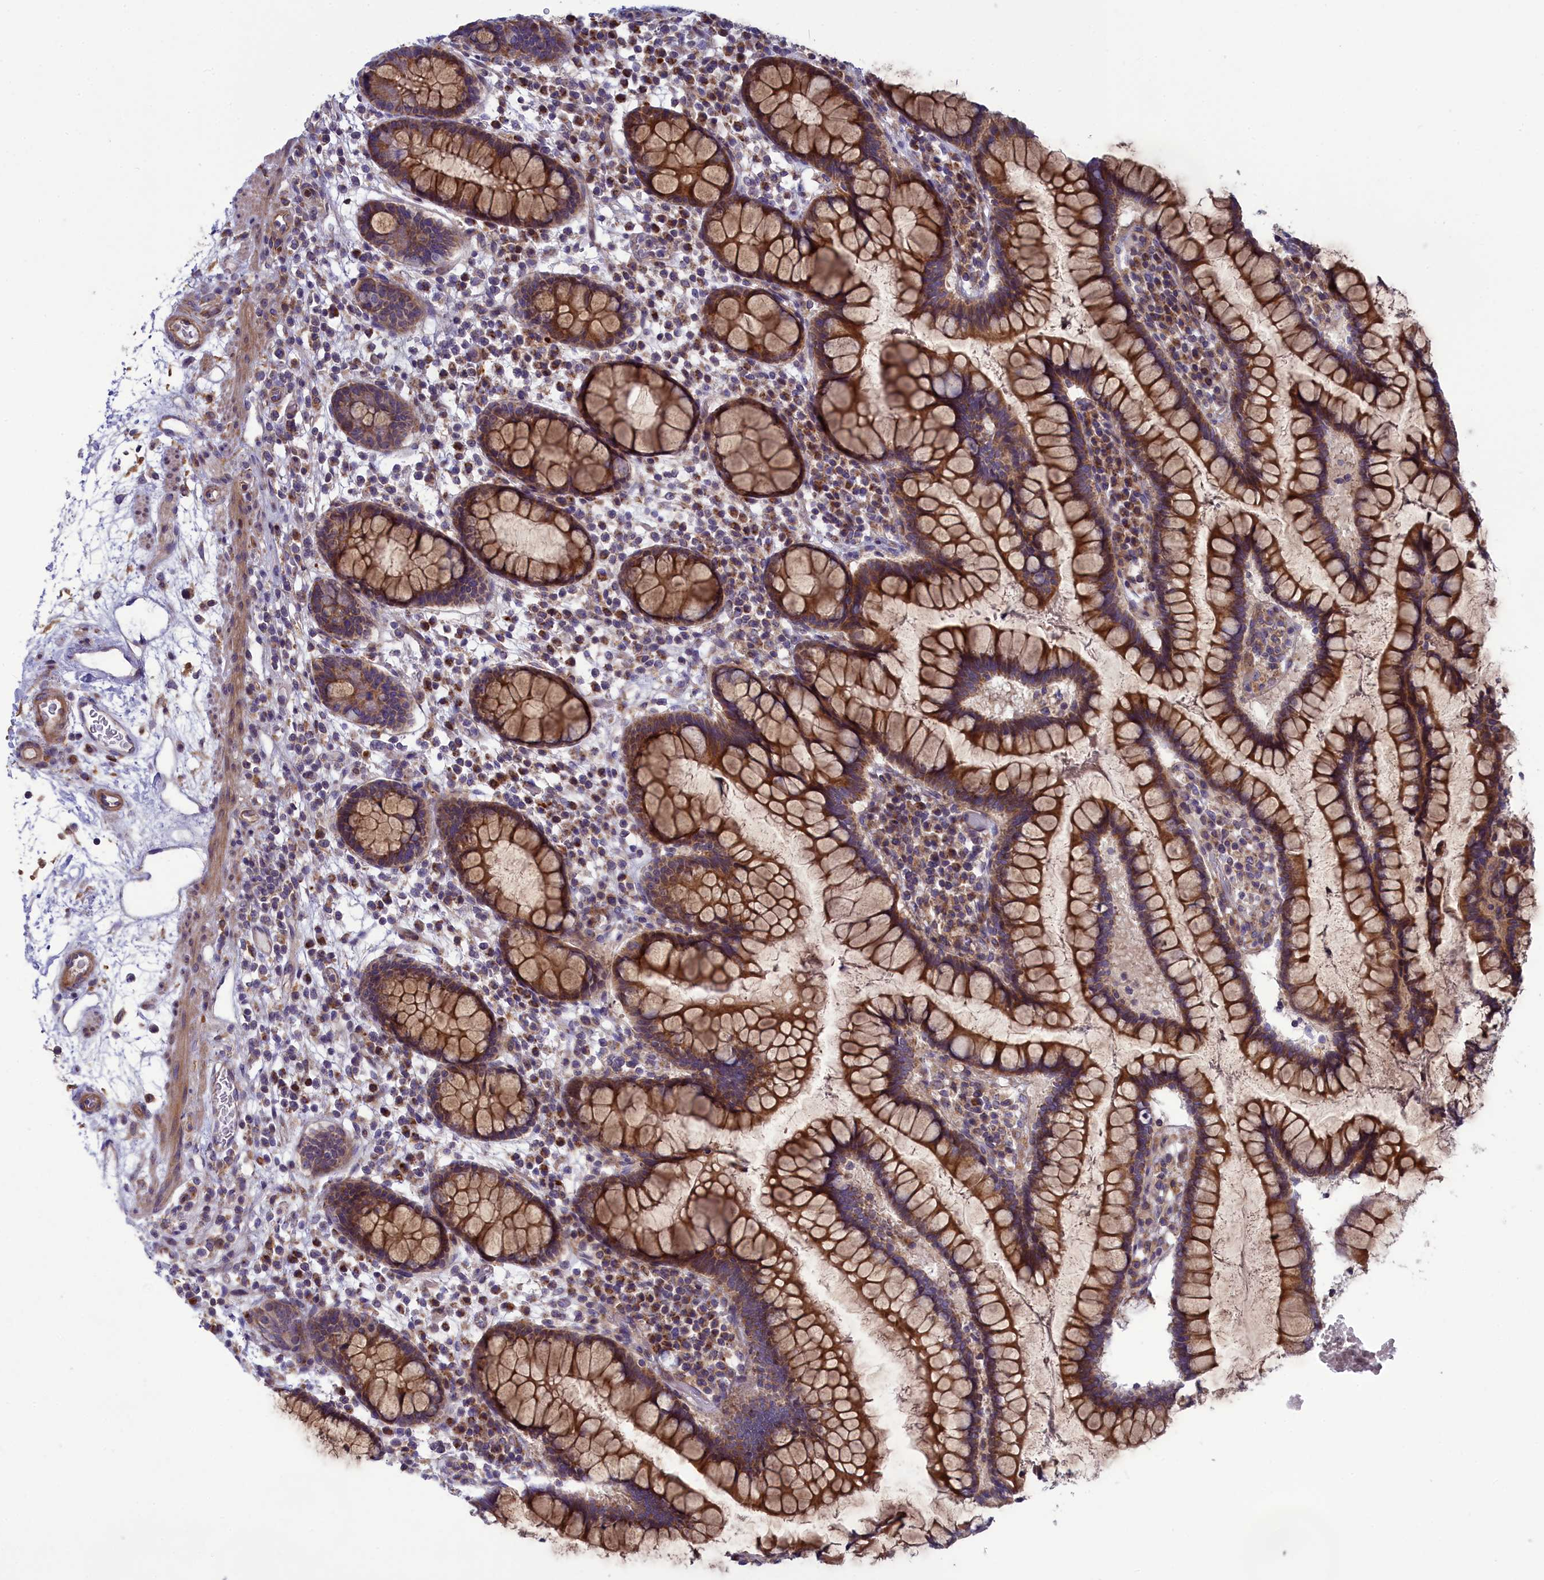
{"staining": {"intensity": "moderate", "quantity": ">75%", "location": "cytoplasmic/membranous"}, "tissue": "colon", "cell_type": "Endothelial cells", "image_type": "normal", "snomed": [{"axis": "morphology", "description": "Normal tissue, NOS"}, {"axis": "topography", "description": "Colon"}], "caption": "This histopathology image reveals immunohistochemistry staining of unremarkable human colon, with medium moderate cytoplasmic/membranous staining in approximately >75% of endothelial cells.", "gene": "BLTP2", "patient": {"sex": "female", "age": 79}}